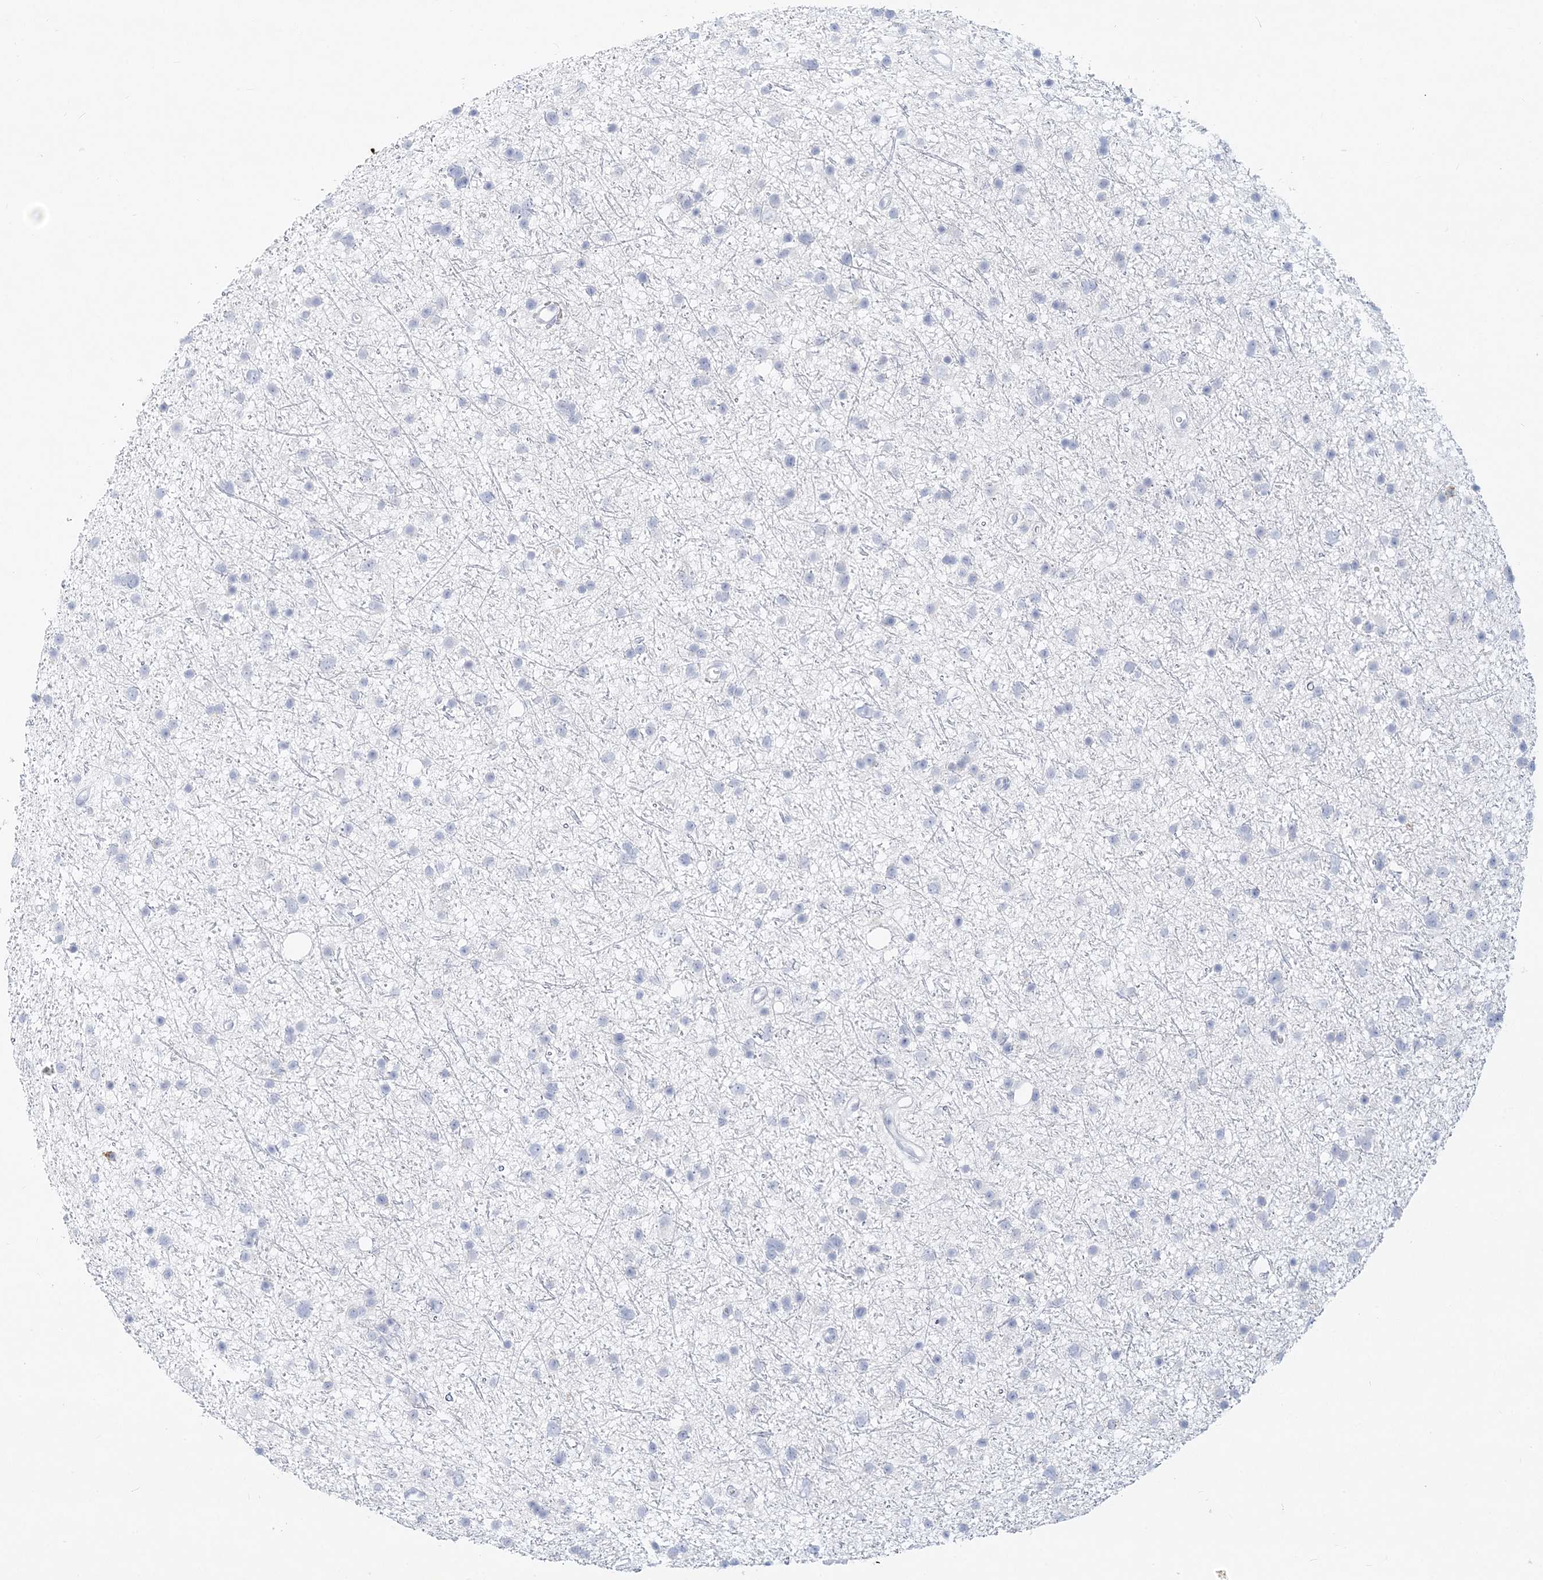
{"staining": {"intensity": "negative", "quantity": "none", "location": "none"}, "tissue": "glioma", "cell_type": "Tumor cells", "image_type": "cancer", "snomed": [{"axis": "morphology", "description": "Glioma, malignant, Low grade"}, {"axis": "topography", "description": "Cerebral cortex"}], "caption": "The immunohistochemistry micrograph has no significant staining in tumor cells of glioma tissue. The staining is performed using DAB brown chromogen with nuclei counter-stained in using hematoxylin.", "gene": "CSN1S1", "patient": {"sex": "female", "age": 39}}